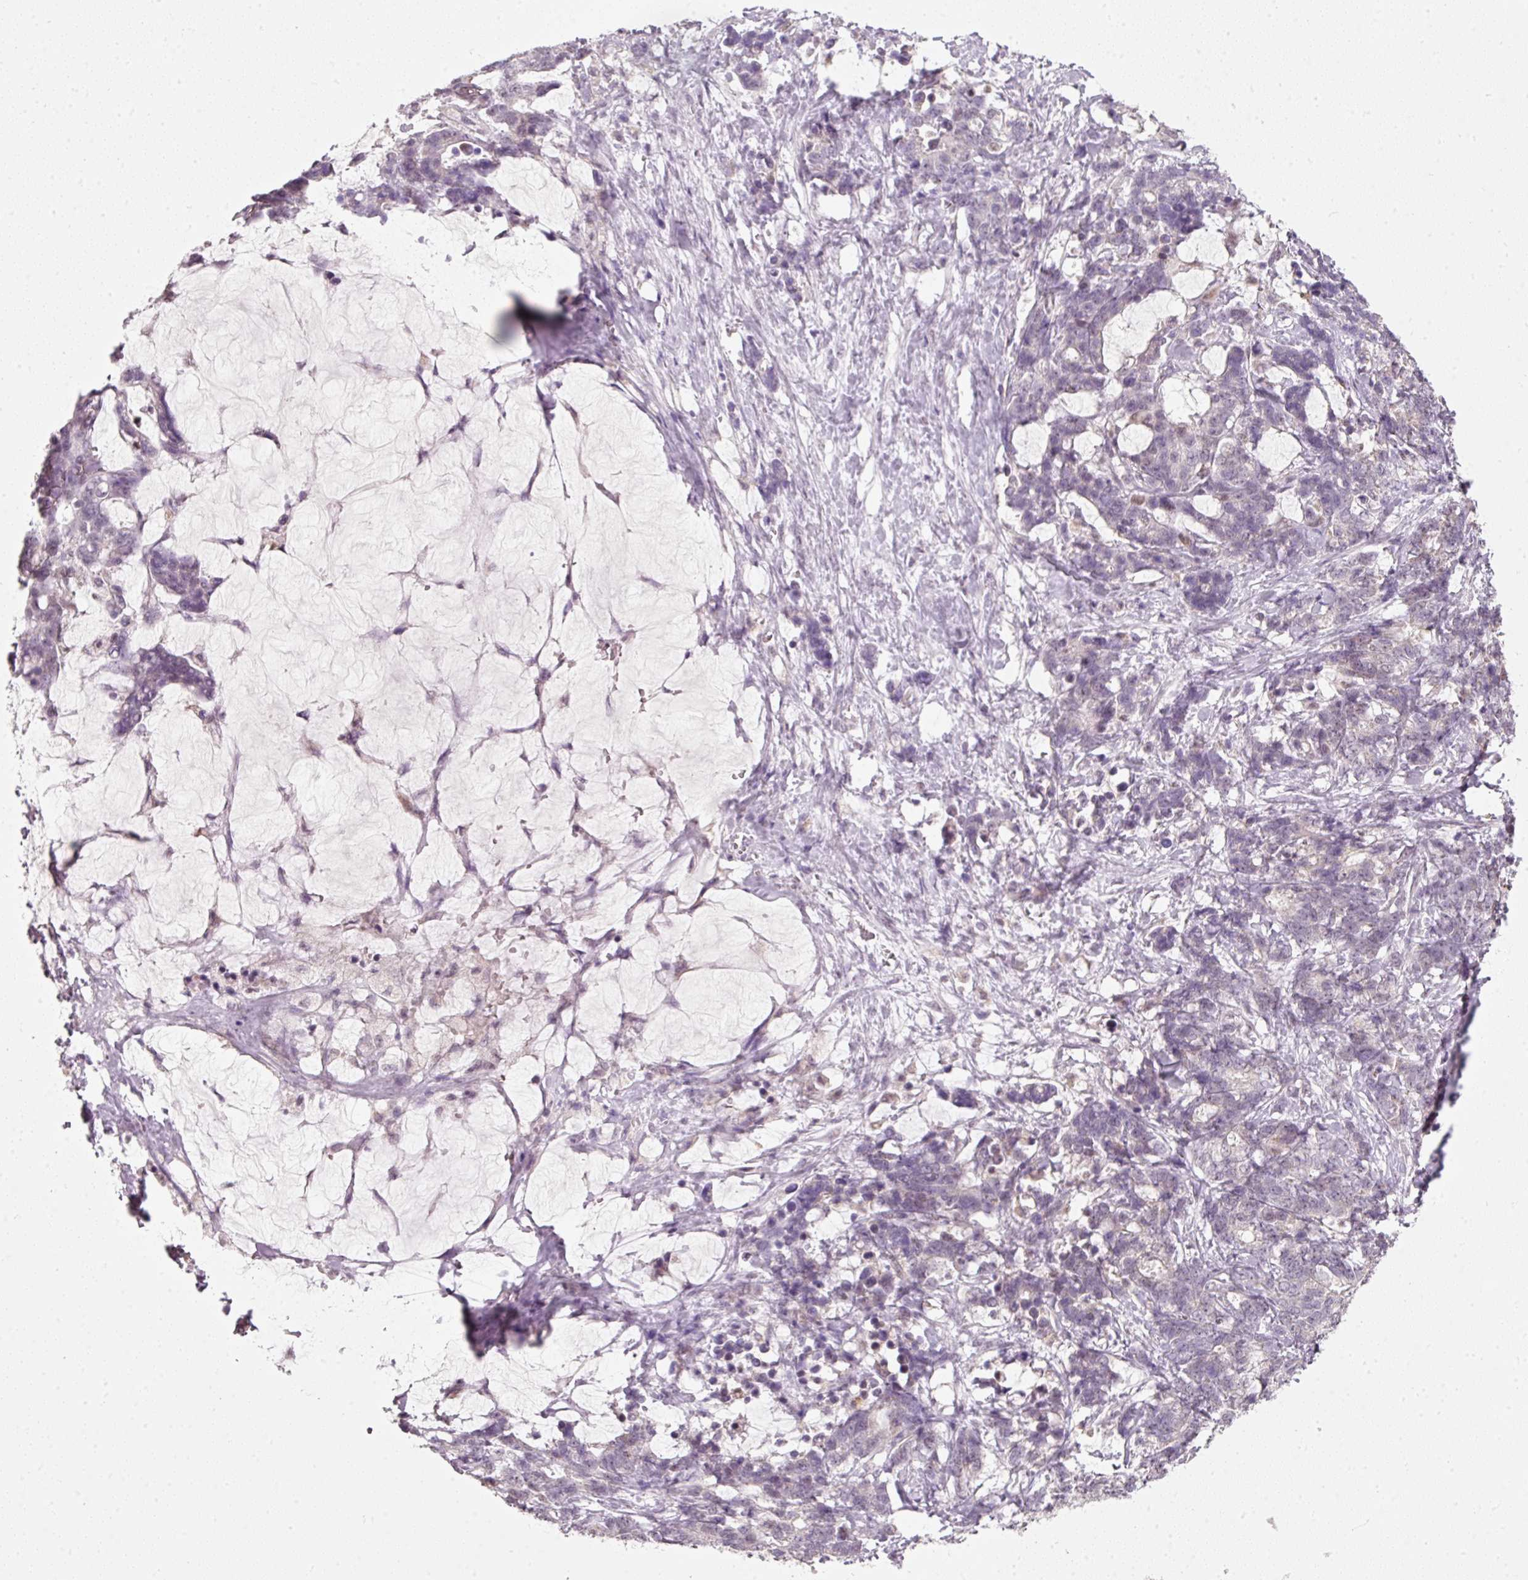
{"staining": {"intensity": "negative", "quantity": "none", "location": "none"}, "tissue": "stomach cancer", "cell_type": "Tumor cells", "image_type": "cancer", "snomed": [{"axis": "morphology", "description": "Normal tissue, NOS"}, {"axis": "morphology", "description": "Adenocarcinoma, NOS"}, {"axis": "topography", "description": "Stomach"}], "caption": "IHC of human adenocarcinoma (stomach) demonstrates no staining in tumor cells.", "gene": "FSTL3", "patient": {"sex": "female", "age": 64}}